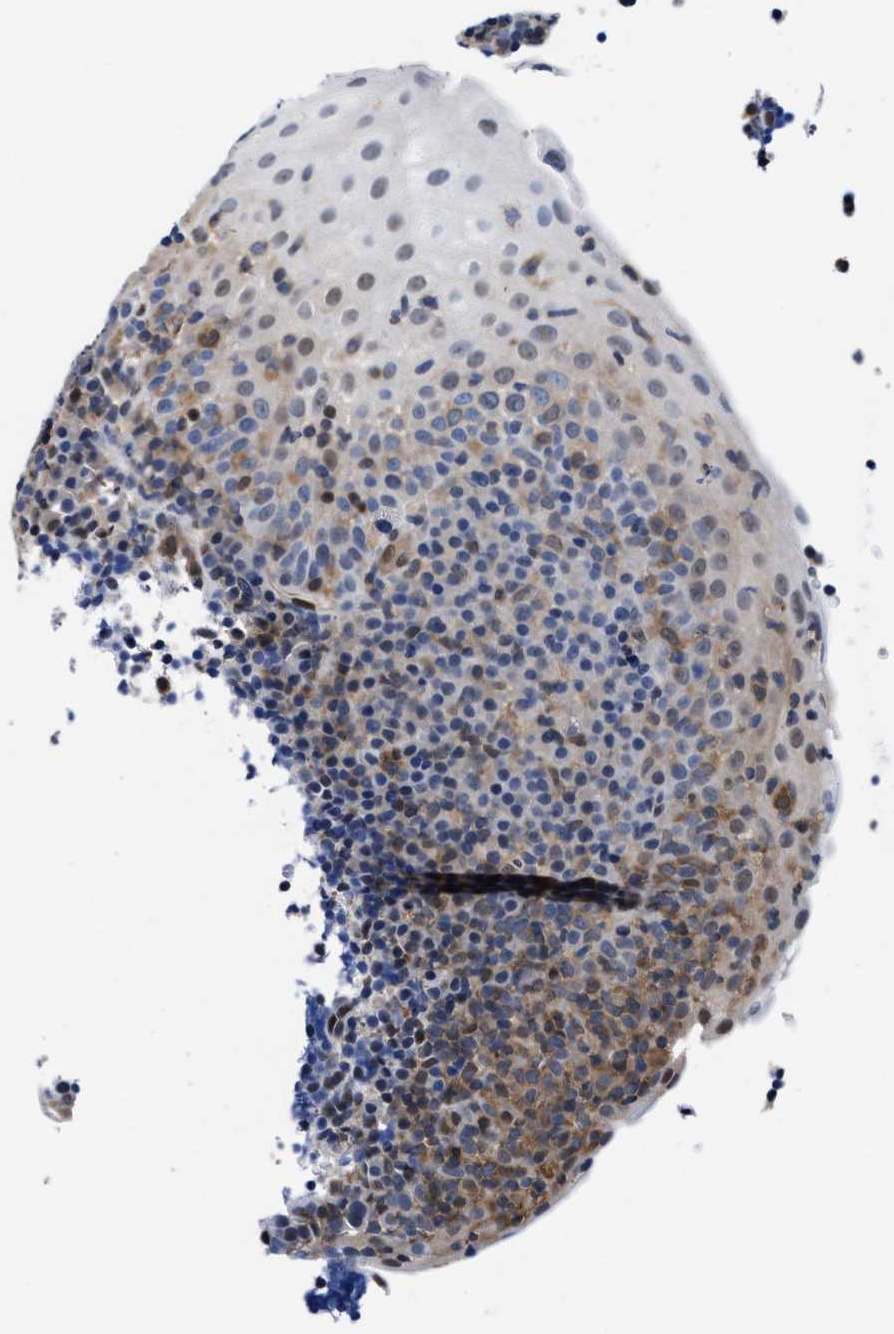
{"staining": {"intensity": "weak", "quantity": ">75%", "location": "cytoplasmic/membranous"}, "tissue": "tonsil", "cell_type": "Germinal center cells", "image_type": "normal", "snomed": [{"axis": "morphology", "description": "Normal tissue, NOS"}, {"axis": "topography", "description": "Tonsil"}], "caption": "Protein staining by immunohistochemistry demonstrates weak cytoplasmic/membranous positivity in about >75% of germinal center cells in unremarkable tonsil. (Stains: DAB in brown, nuclei in blue, Microscopy: brightfield microscopy at high magnification).", "gene": "ACLY", "patient": {"sex": "male", "age": 37}}